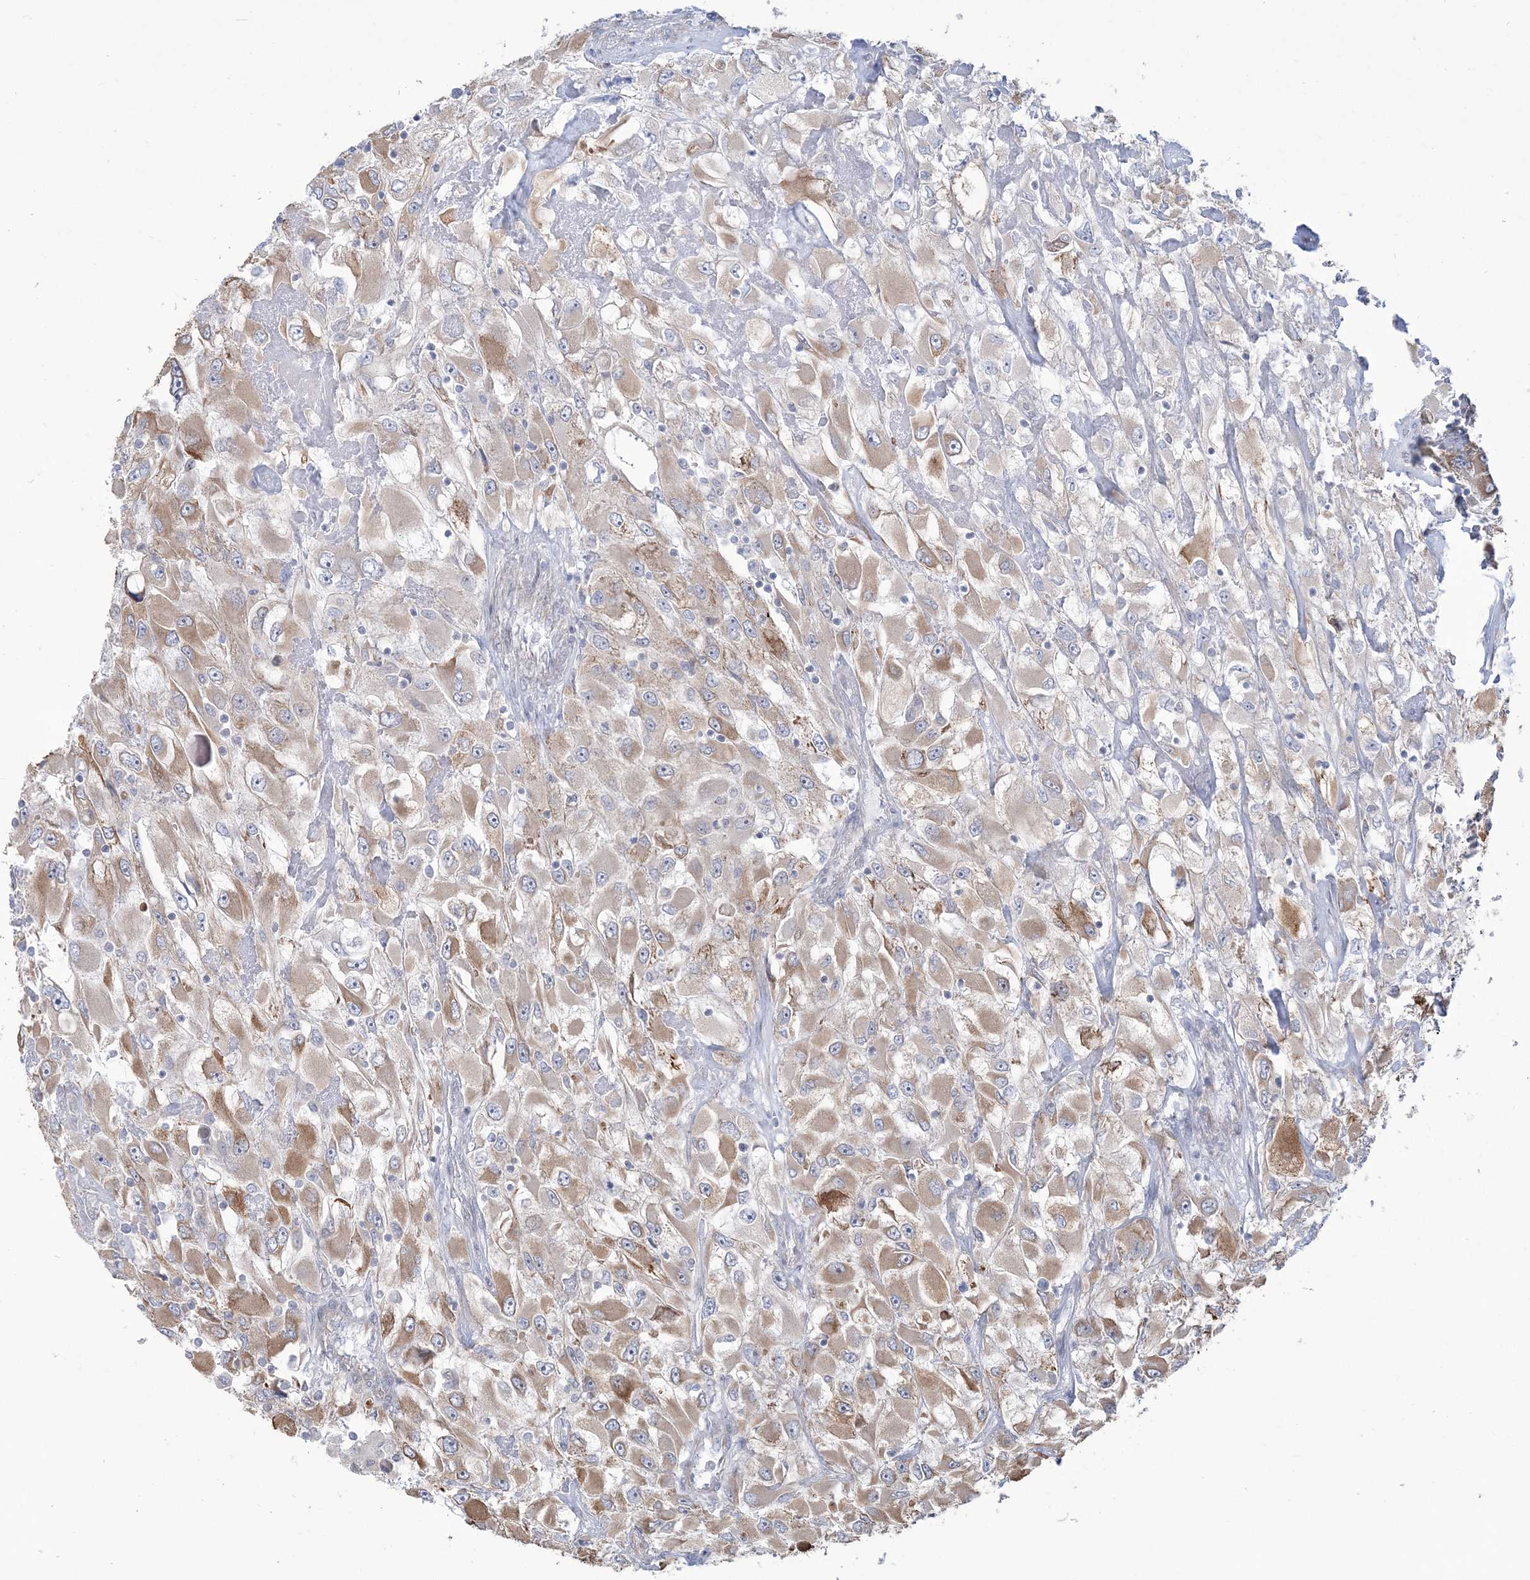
{"staining": {"intensity": "moderate", "quantity": "25%-75%", "location": "cytoplasmic/membranous"}, "tissue": "renal cancer", "cell_type": "Tumor cells", "image_type": "cancer", "snomed": [{"axis": "morphology", "description": "Adenocarcinoma, NOS"}, {"axis": "topography", "description": "Kidney"}], "caption": "The photomicrograph exhibits immunohistochemical staining of adenocarcinoma (renal). There is moderate cytoplasmic/membranous positivity is identified in approximately 25%-75% of tumor cells.", "gene": "ZNF821", "patient": {"sex": "female", "age": 52}}